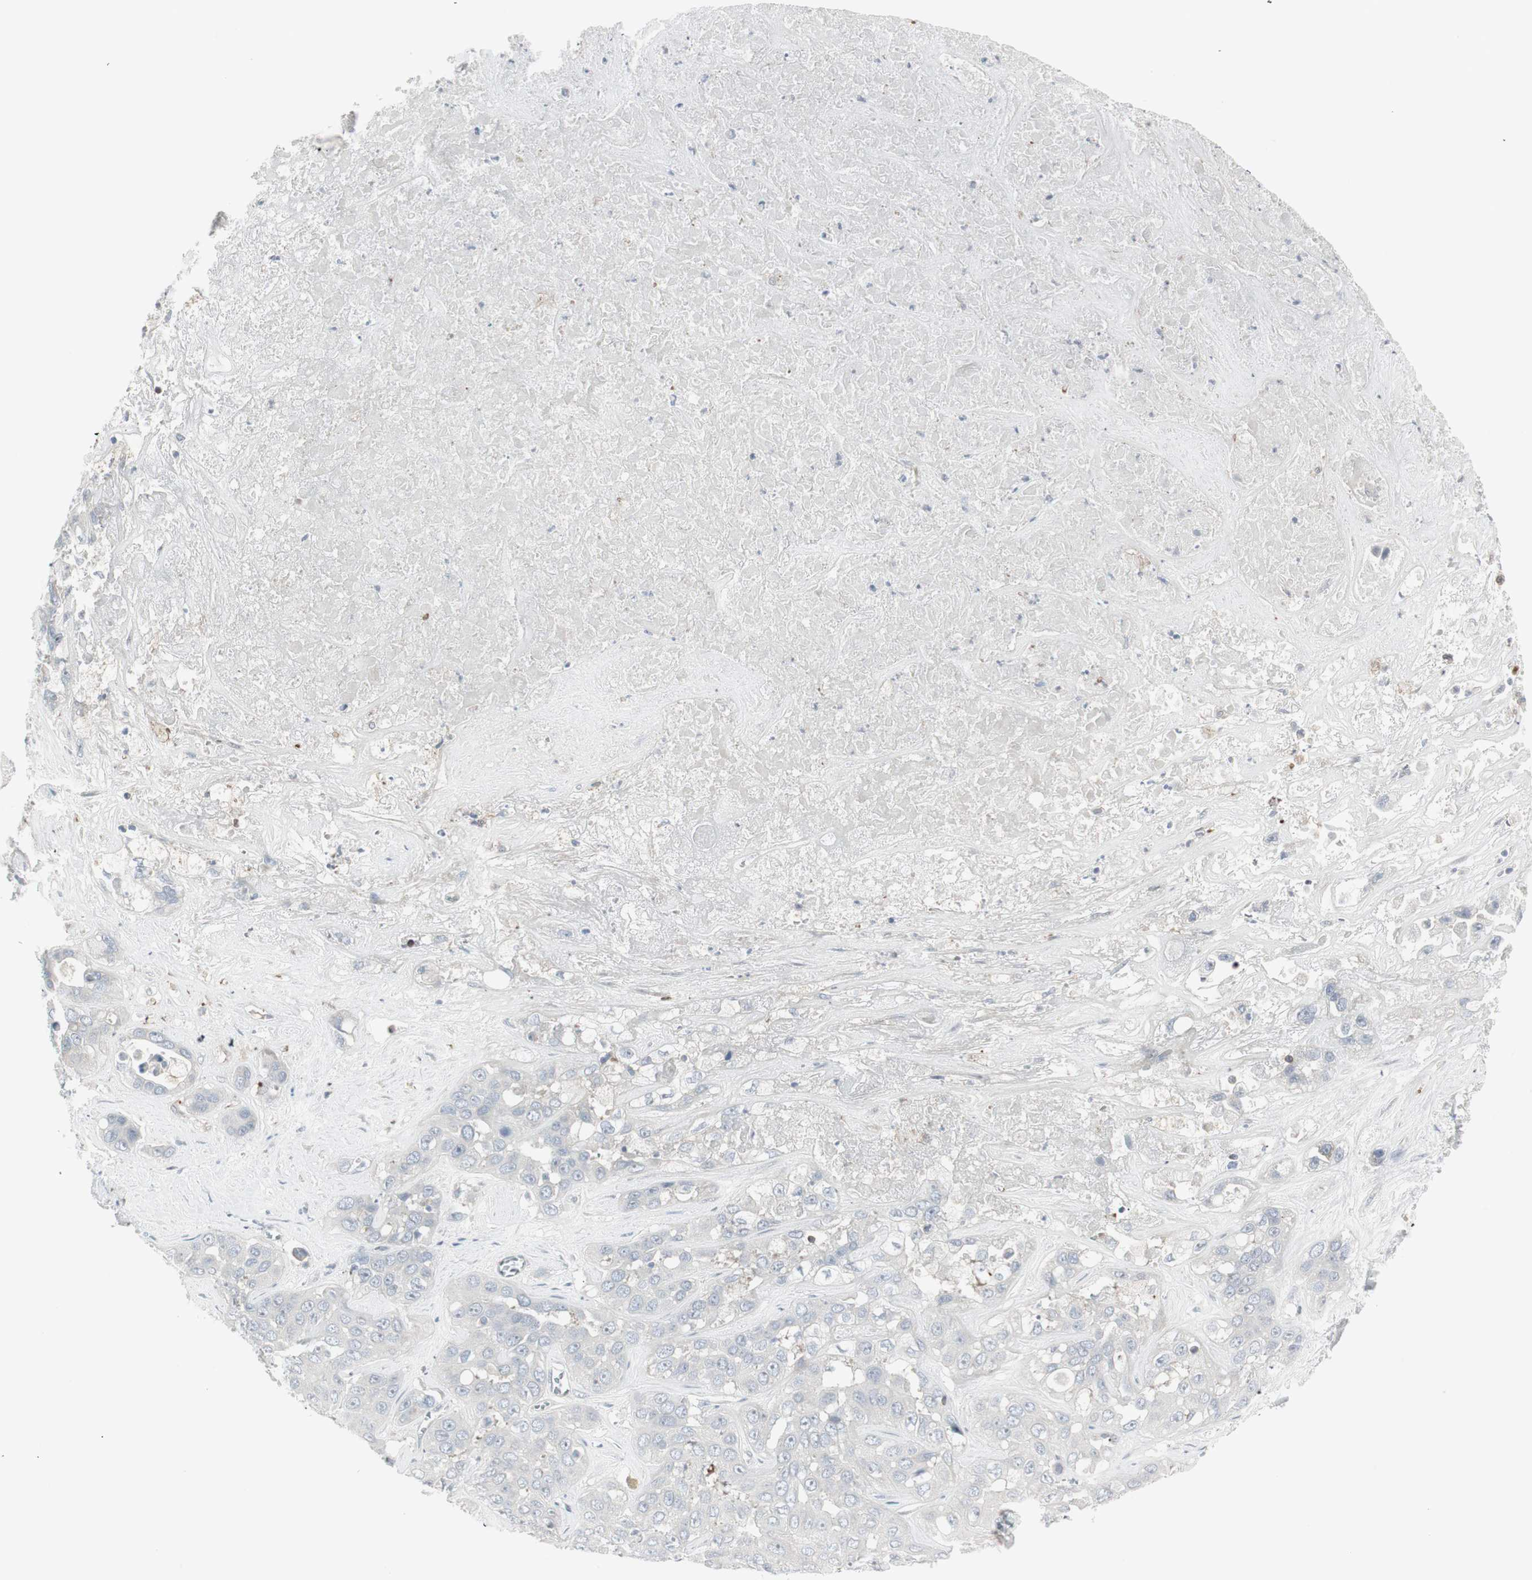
{"staining": {"intensity": "negative", "quantity": "none", "location": "none"}, "tissue": "liver cancer", "cell_type": "Tumor cells", "image_type": "cancer", "snomed": [{"axis": "morphology", "description": "Cholangiocarcinoma"}, {"axis": "topography", "description": "Liver"}], "caption": "There is no significant expression in tumor cells of cholangiocarcinoma (liver).", "gene": "MAP4K4", "patient": {"sex": "female", "age": 52}}